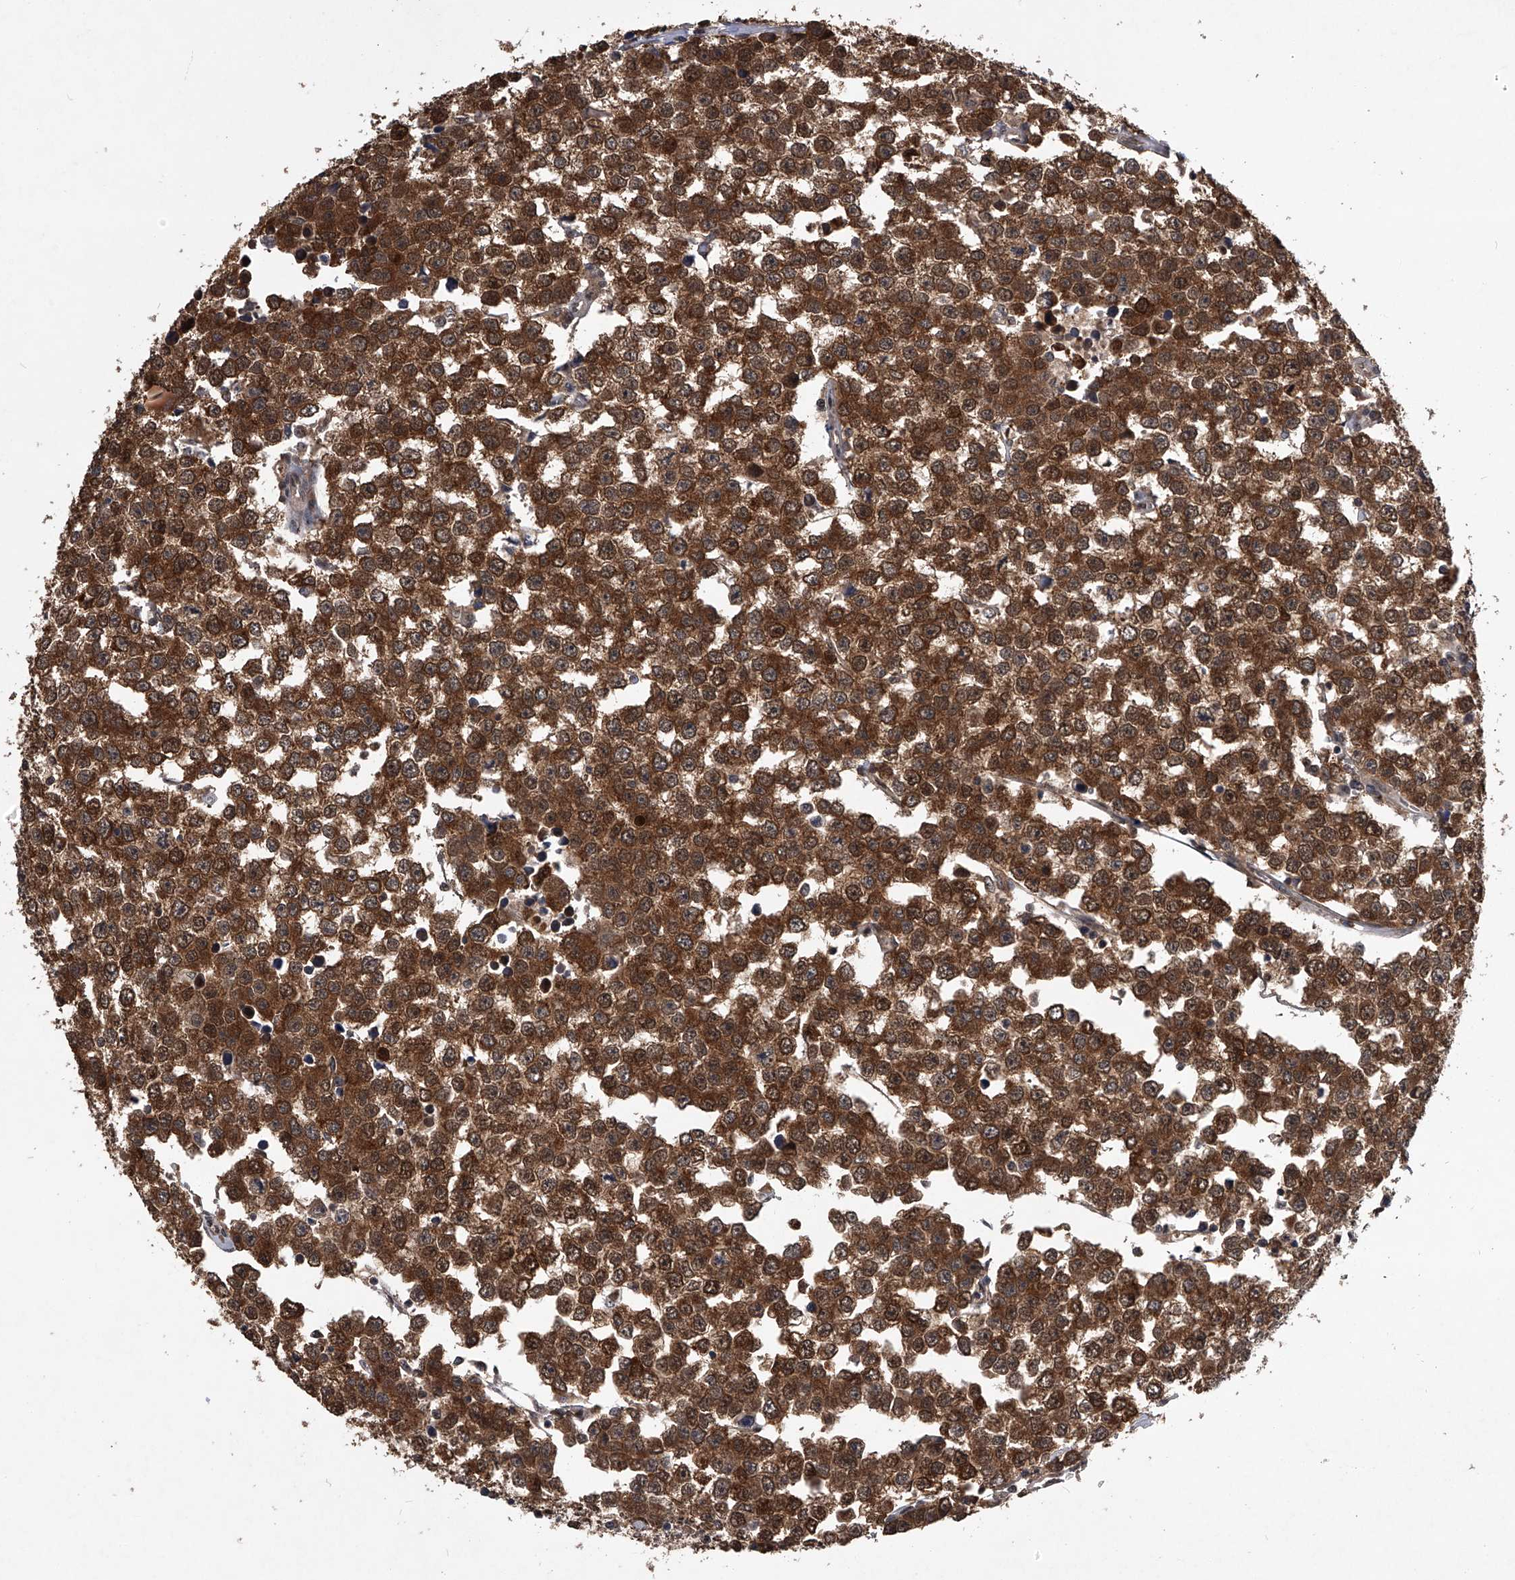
{"staining": {"intensity": "strong", "quantity": ">75%", "location": "cytoplasmic/membranous"}, "tissue": "testis cancer", "cell_type": "Tumor cells", "image_type": "cancer", "snomed": [{"axis": "morphology", "description": "Seminoma, NOS"}, {"axis": "morphology", "description": "Carcinoma, Embryonal, NOS"}, {"axis": "topography", "description": "Testis"}], "caption": "Seminoma (testis) stained with a brown dye demonstrates strong cytoplasmic/membranous positive positivity in approximately >75% of tumor cells.", "gene": "TSNAX", "patient": {"sex": "male", "age": 52}}